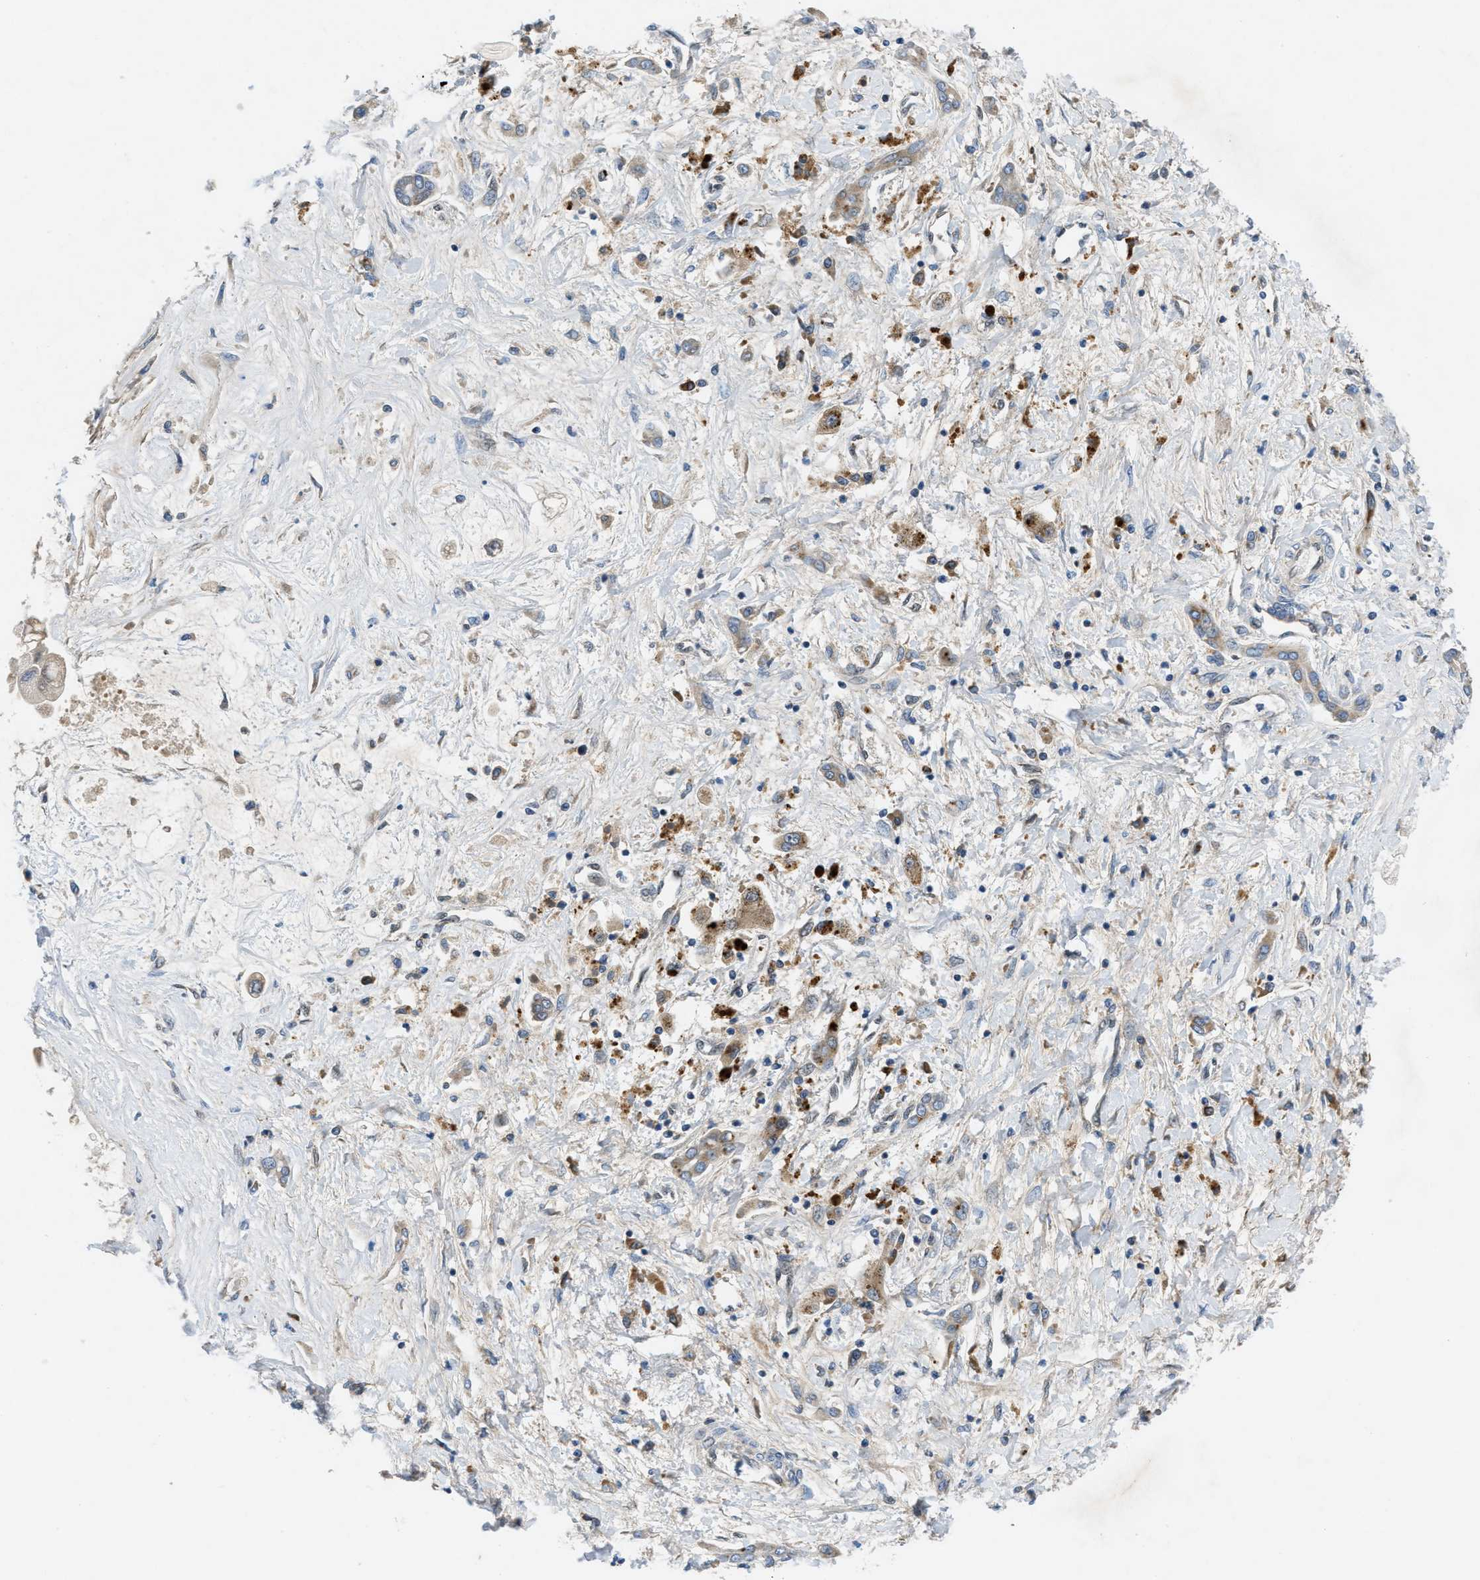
{"staining": {"intensity": "weak", "quantity": ">75%", "location": "cytoplasmic/membranous"}, "tissue": "liver cancer", "cell_type": "Tumor cells", "image_type": "cancer", "snomed": [{"axis": "morphology", "description": "Cholangiocarcinoma"}, {"axis": "topography", "description": "Liver"}], "caption": "Liver cholangiocarcinoma stained for a protein (brown) reveals weak cytoplasmic/membranous positive positivity in about >75% of tumor cells.", "gene": "PNKD", "patient": {"sex": "male", "age": 50}}